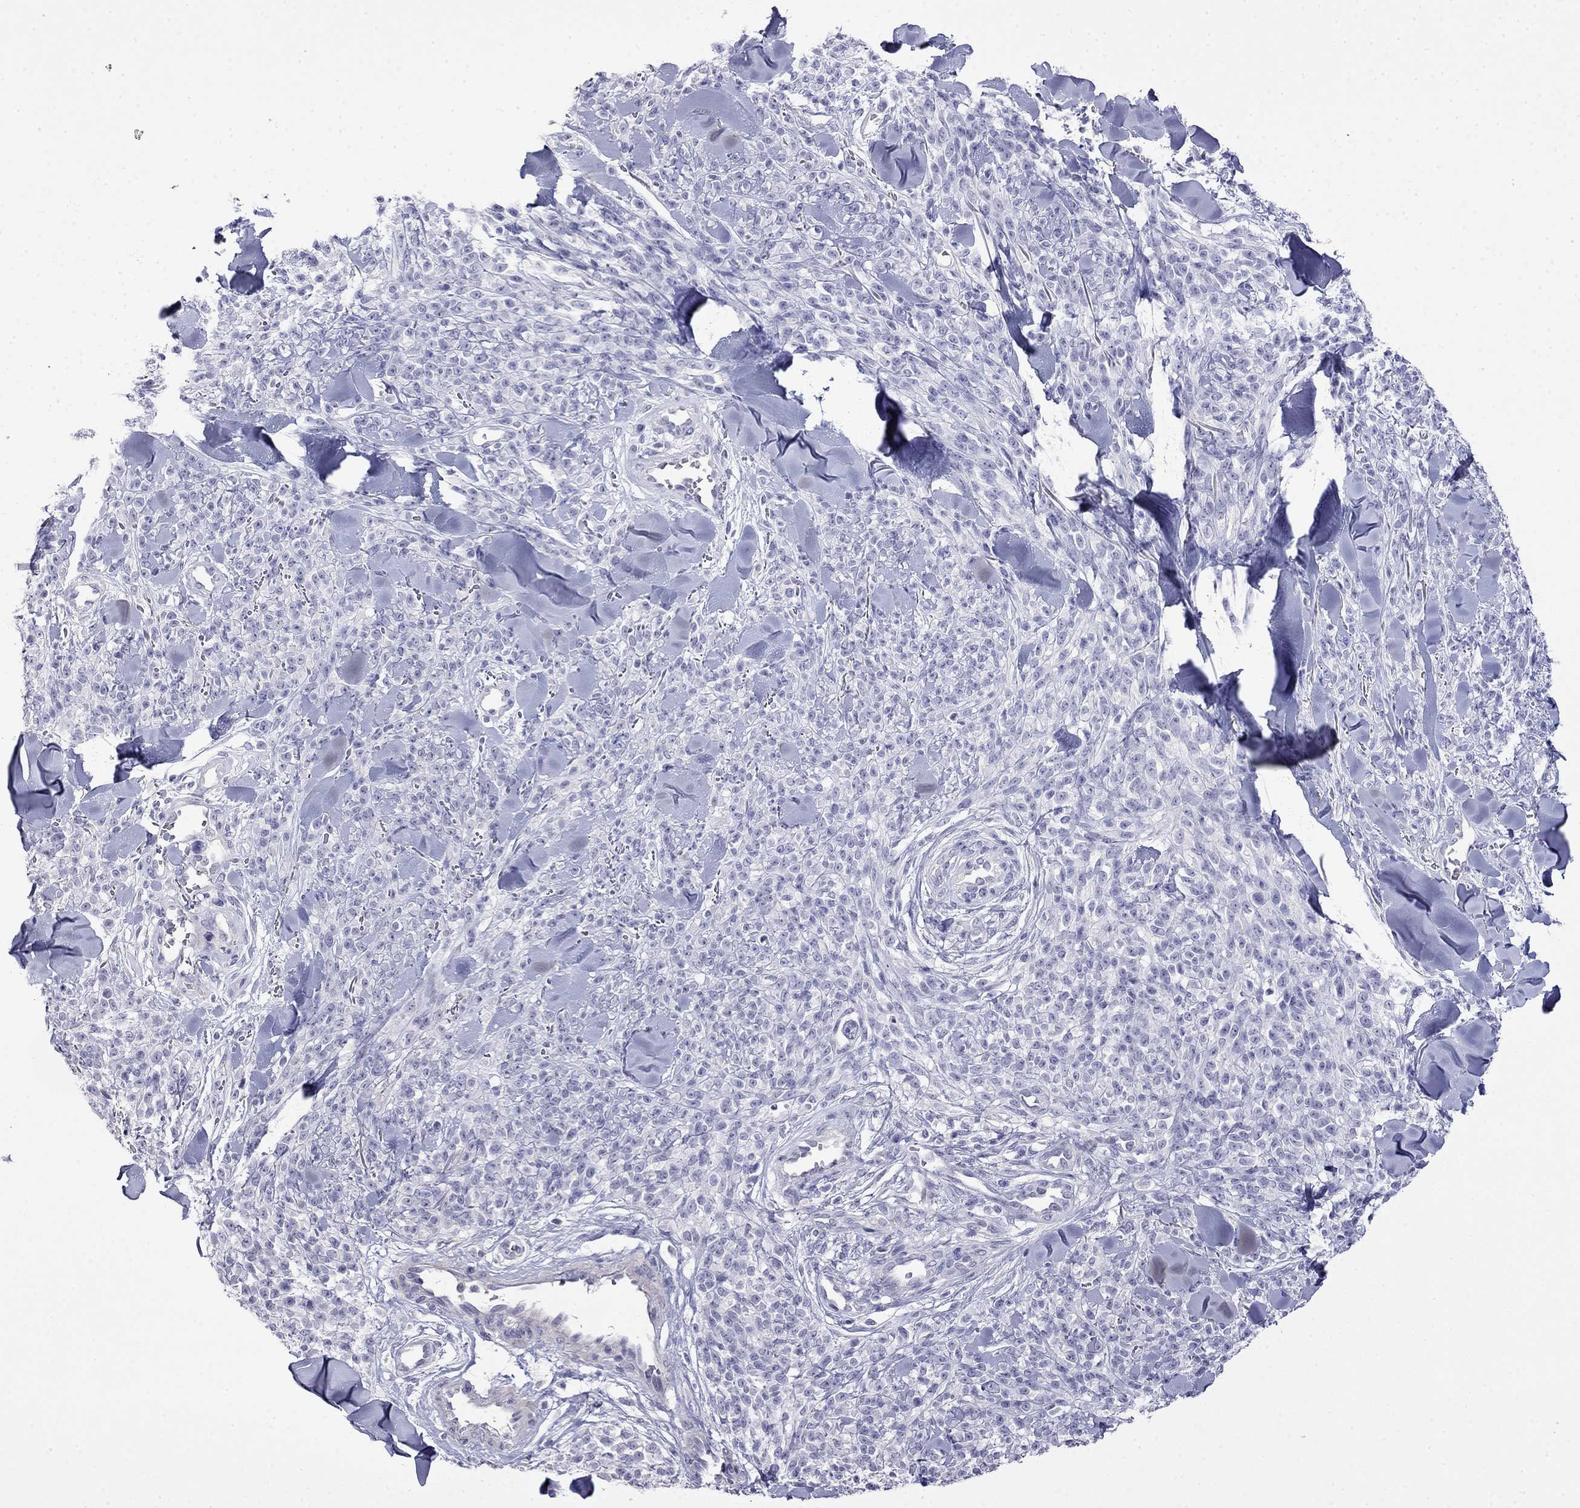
{"staining": {"intensity": "negative", "quantity": "none", "location": "none"}, "tissue": "melanoma", "cell_type": "Tumor cells", "image_type": "cancer", "snomed": [{"axis": "morphology", "description": "Malignant melanoma, NOS"}, {"axis": "topography", "description": "Skin"}, {"axis": "topography", "description": "Skin of trunk"}], "caption": "This photomicrograph is of malignant melanoma stained with IHC to label a protein in brown with the nuclei are counter-stained blue. There is no expression in tumor cells.", "gene": "GUCA1B", "patient": {"sex": "male", "age": 74}}